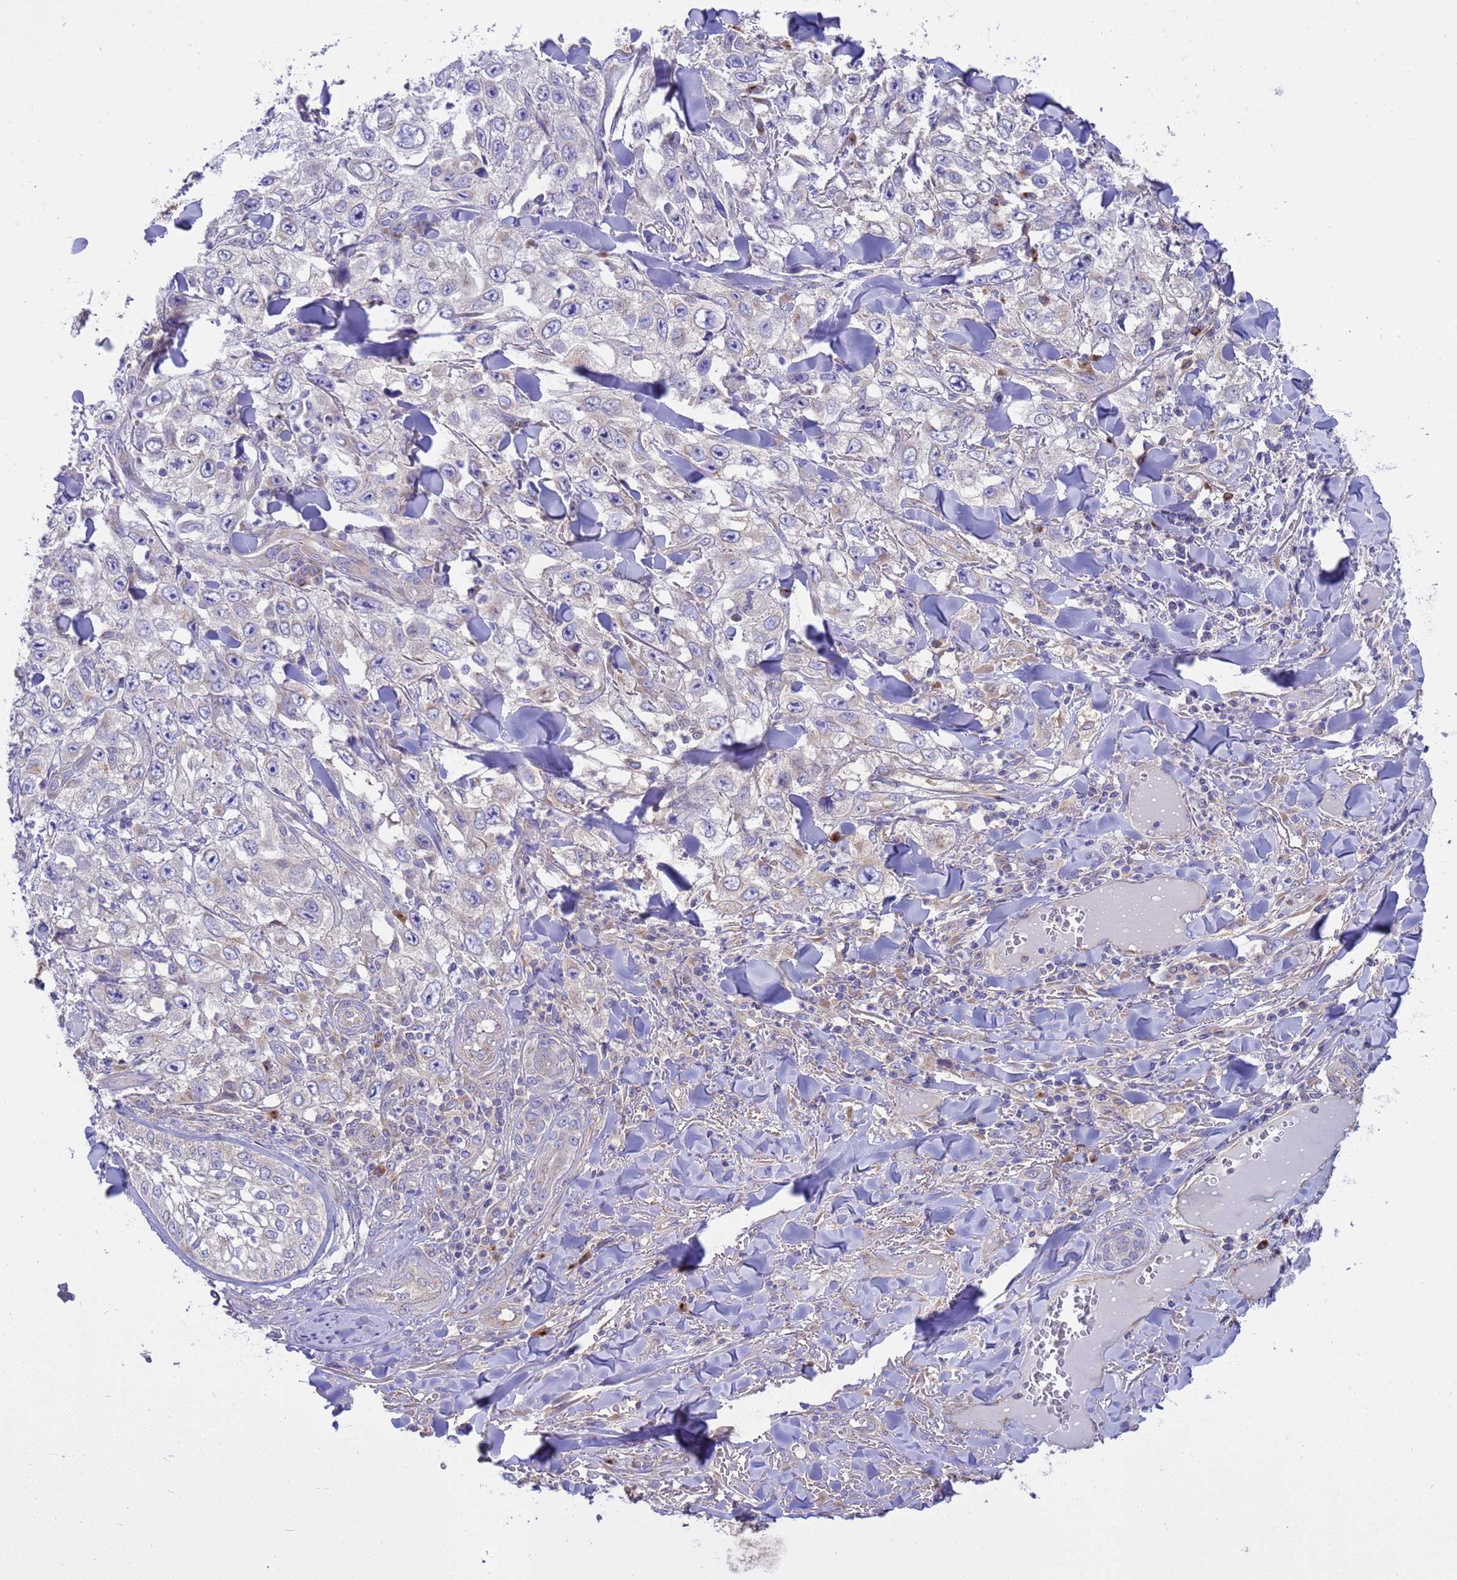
{"staining": {"intensity": "weak", "quantity": "<25%", "location": "cytoplasmic/membranous"}, "tissue": "skin cancer", "cell_type": "Tumor cells", "image_type": "cancer", "snomed": [{"axis": "morphology", "description": "Squamous cell carcinoma, NOS"}, {"axis": "topography", "description": "Skin"}], "caption": "A photomicrograph of skin squamous cell carcinoma stained for a protein demonstrates no brown staining in tumor cells. The staining was performed using DAB to visualize the protein expression in brown, while the nuclei were stained in blue with hematoxylin (Magnification: 20x).", "gene": "ANAPC1", "patient": {"sex": "male", "age": 82}}